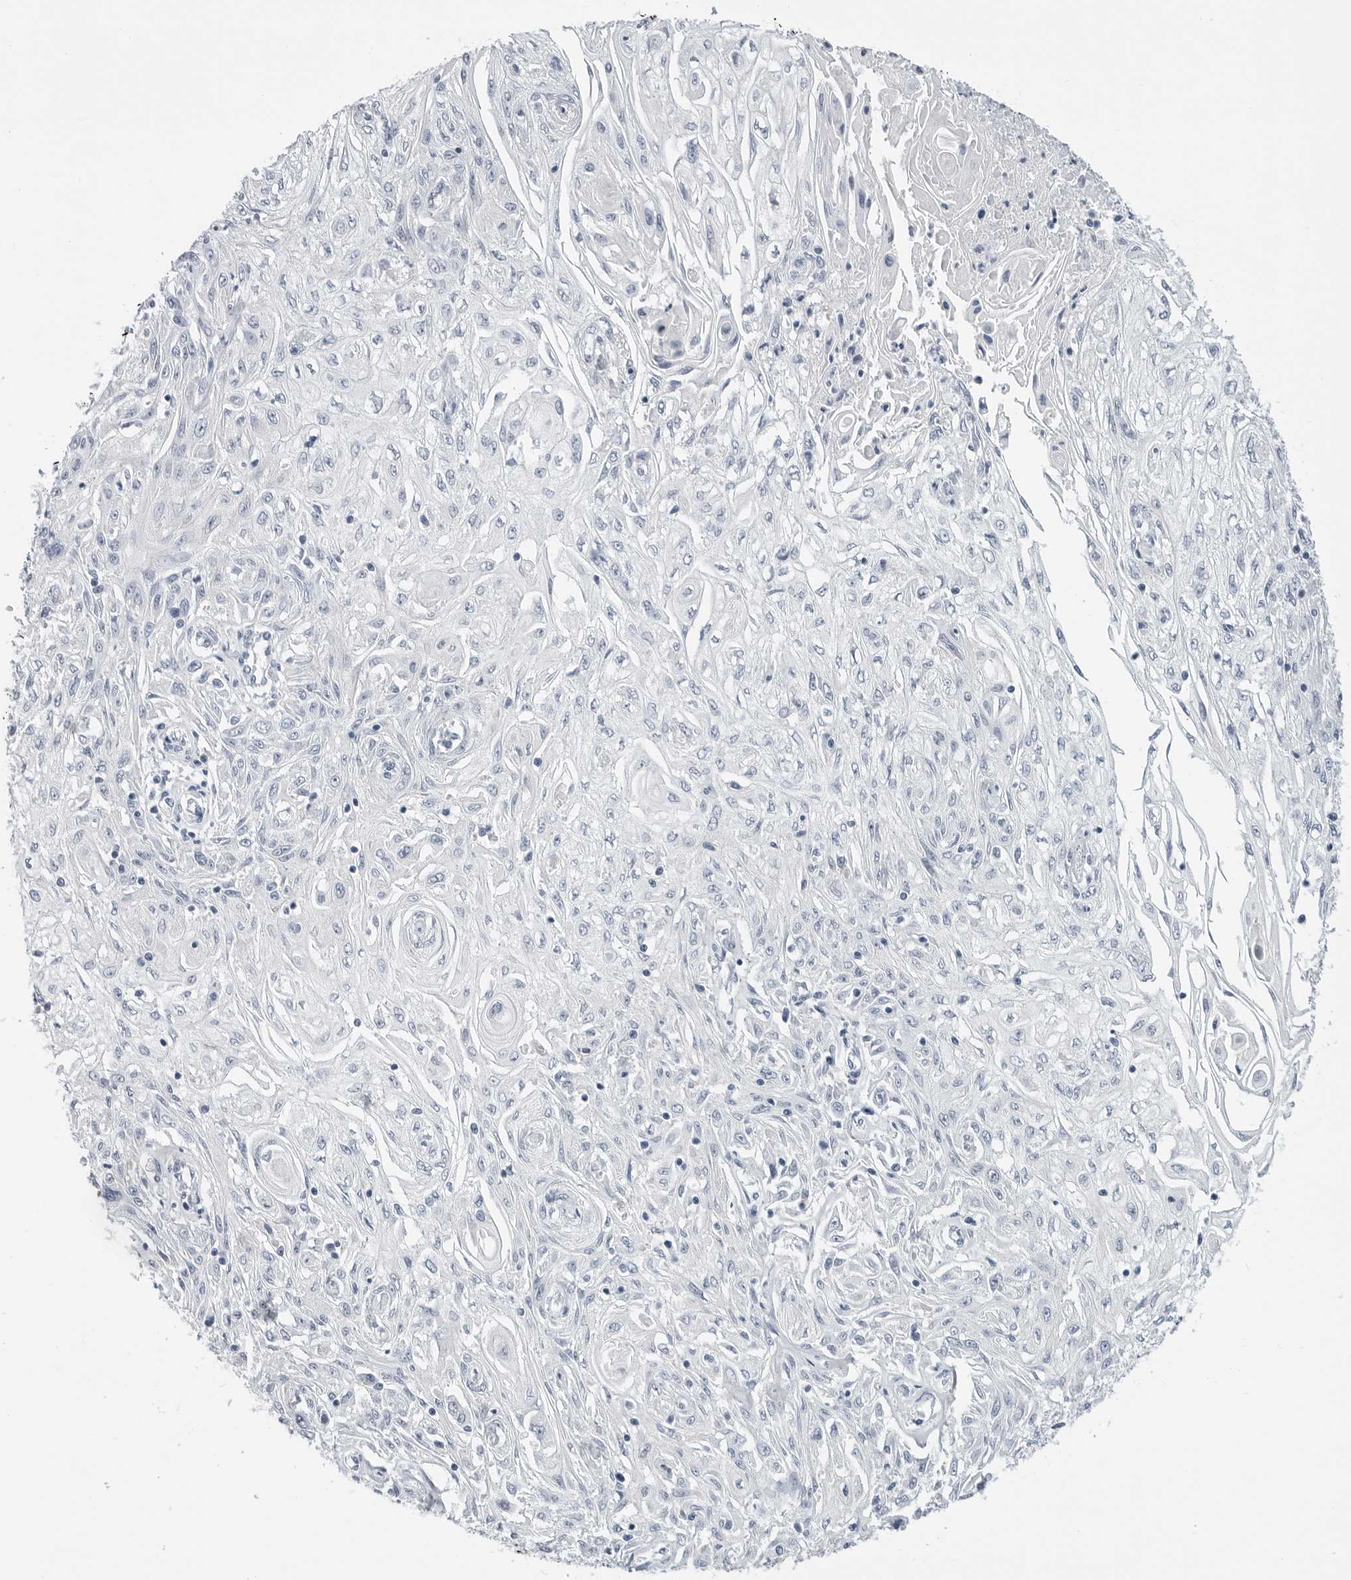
{"staining": {"intensity": "negative", "quantity": "none", "location": "none"}, "tissue": "skin cancer", "cell_type": "Tumor cells", "image_type": "cancer", "snomed": [{"axis": "morphology", "description": "Squamous cell carcinoma, NOS"}, {"axis": "morphology", "description": "Squamous cell carcinoma, metastatic, NOS"}, {"axis": "topography", "description": "Skin"}, {"axis": "topography", "description": "Lymph node"}], "caption": "Tumor cells are negative for protein expression in human skin cancer. (DAB (3,3'-diaminobenzidine) IHC visualized using brightfield microscopy, high magnification).", "gene": "PLN", "patient": {"sex": "male", "age": 75}}